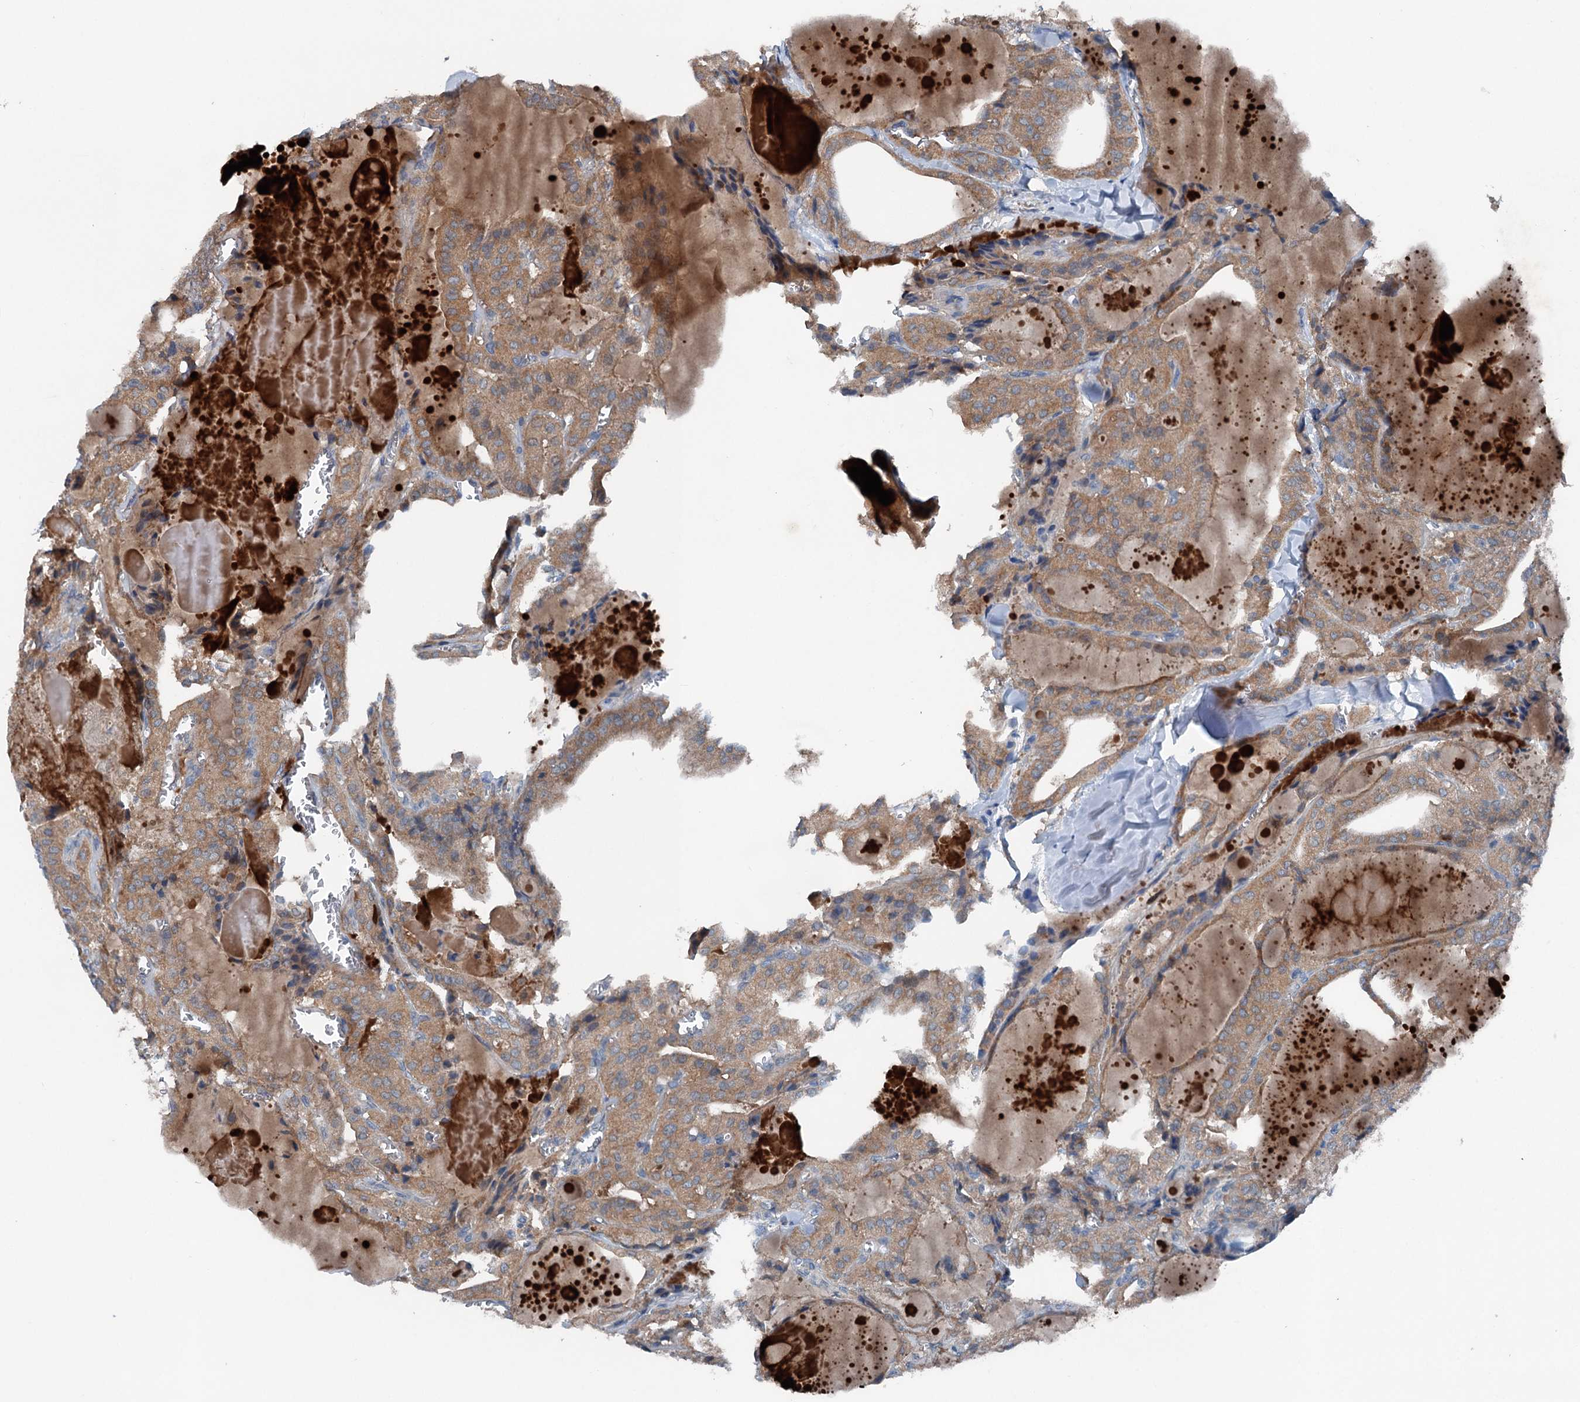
{"staining": {"intensity": "moderate", "quantity": ">75%", "location": "cytoplasmic/membranous"}, "tissue": "thyroid cancer", "cell_type": "Tumor cells", "image_type": "cancer", "snomed": [{"axis": "morphology", "description": "Papillary adenocarcinoma, NOS"}, {"axis": "topography", "description": "Thyroid gland"}], "caption": "This micrograph demonstrates immunohistochemistry staining of papillary adenocarcinoma (thyroid), with medium moderate cytoplasmic/membranous expression in approximately >75% of tumor cells.", "gene": "PDSS1", "patient": {"sex": "male", "age": 52}}